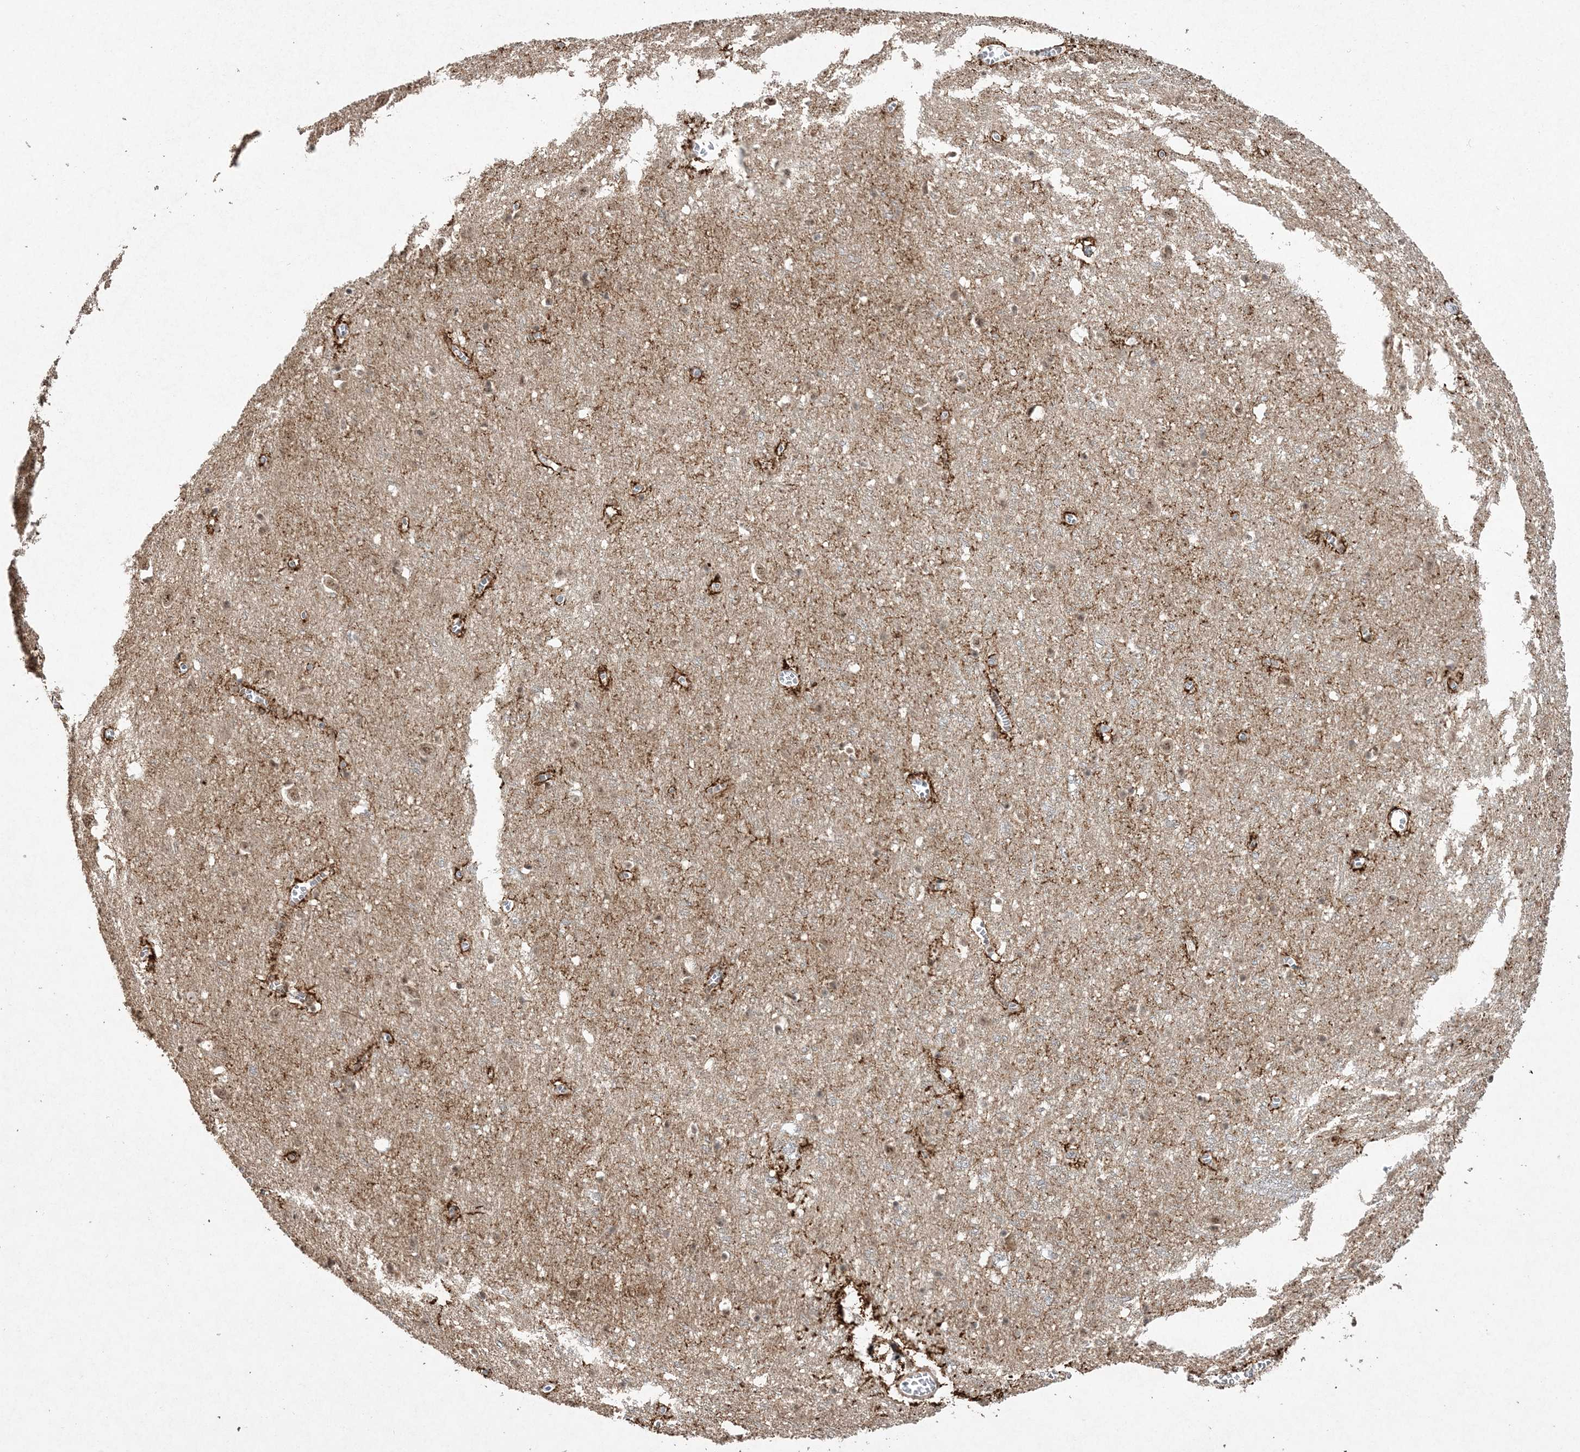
{"staining": {"intensity": "weak", "quantity": ">75%", "location": "cytoplasmic/membranous,nuclear"}, "tissue": "cerebral cortex", "cell_type": "Endothelial cells", "image_type": "normal", "snomed": [{"axis": "morphology", "description": "Normal tissue, NOS"}, {"axis": "topography", "description": "Cerebral cortex"}], "caption": "The histopathology image reveals immunohistochemical staining of benign cerebral cortex. There is weak cytoplasmic/membranous,nuclear expression is seen in about >75% of endothelial cells. Nuclei are stained in blue.", "gene": "POLR3B", "patient": {"sex": "female", "age": 64}}